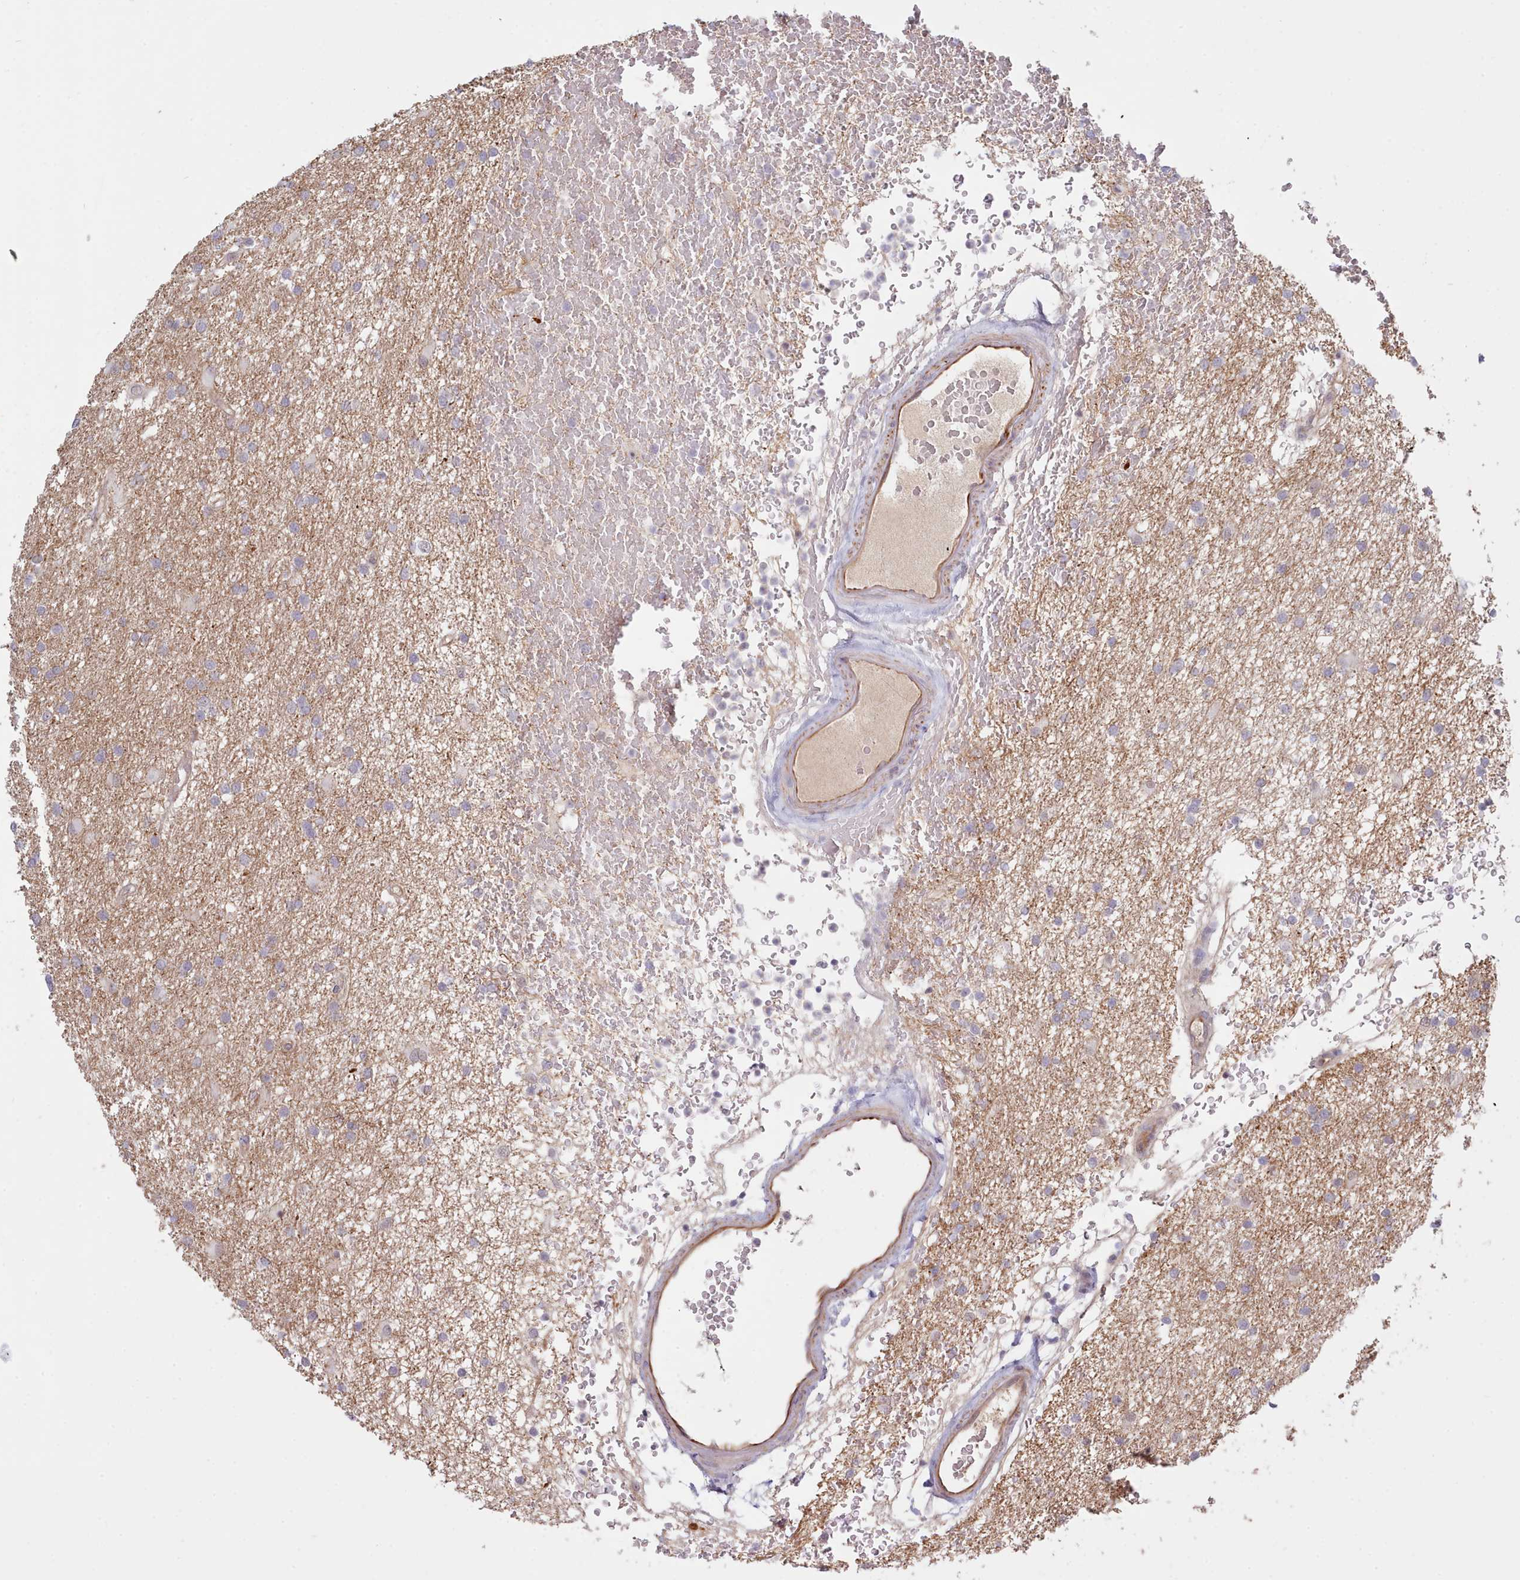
{"staining": {"intensity": "weak", "quantity": ">75%", "location": "cytoplasmic/membranous"}, "tissue": "glioma", "cell_type": "Tumor cells", "image_type": "cancer", "snomed": [{"axis": "morphology", "description": "Glioma, malignant, High grade"}, {"axis": "topography", "description": "Brain"}], "caption": "The immunohistochemical stain labels weak cytoplasmic/membranous staining in tumor cells of malignant high-grade glioma tissue.", "gene": "ZC3H13", "patient": {"sex": "male", "age": 77}}